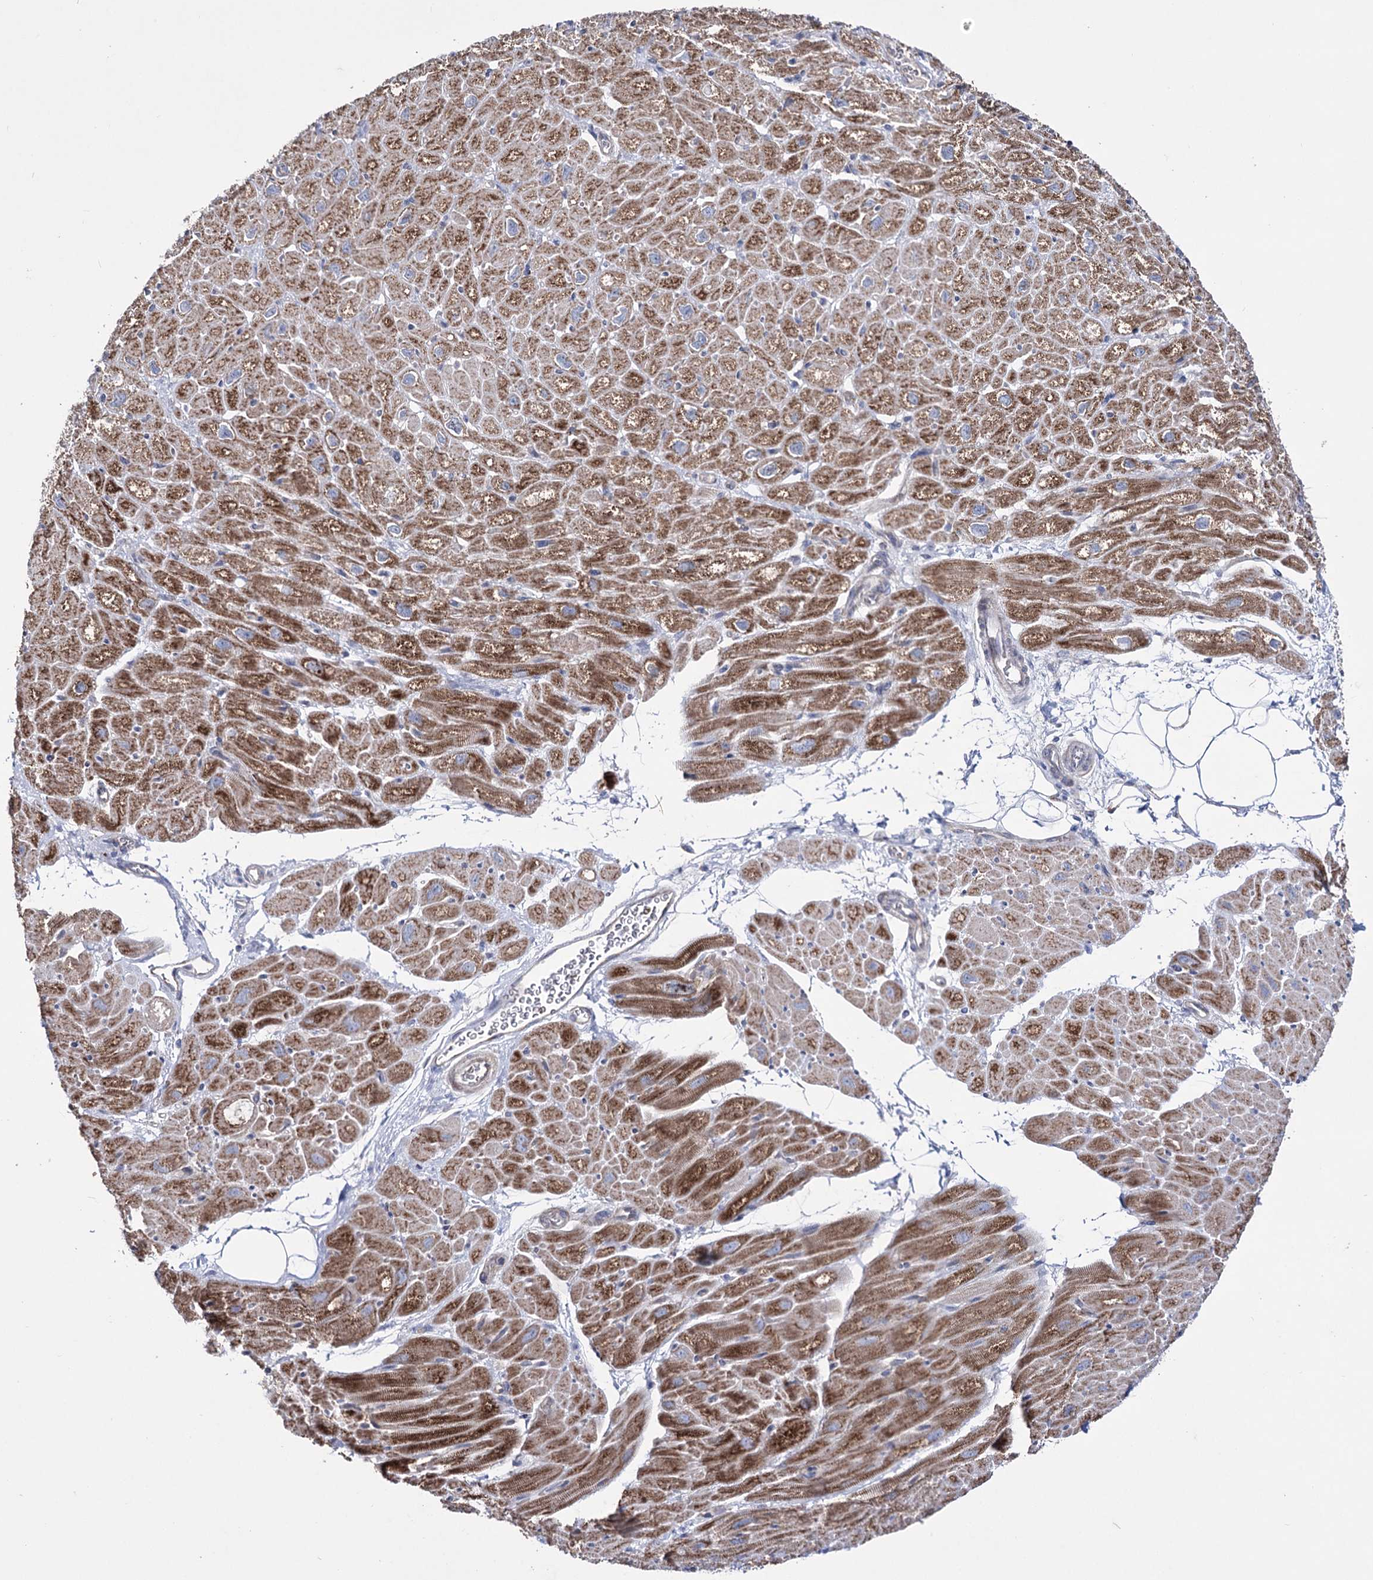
{"staining": {"intensity": "moderate", "quantity": ">75%", "location": "cytoplasmic/membranous"}, "tissue": "heart muscle", "cell_type": "Cardiomyocytes", "image_type": "normal", "snomed": [{"axis": "morphology", "description": "Normal tissue, NOS"}, {"axis": "topography", "description": "Heart"}], "caption": "IHC photomicrograph of normal heart muscle: heart muscle stained using immunohistochemistry reveals medium levels of moderate protein expression localized specifically in the cytoplasmic/membranous of cardiomyocytes, appearing as a cytoplasmic/membranous brown color.", "gene": "OSBPL5", "patient": {"sex": "male", "age": 50}}